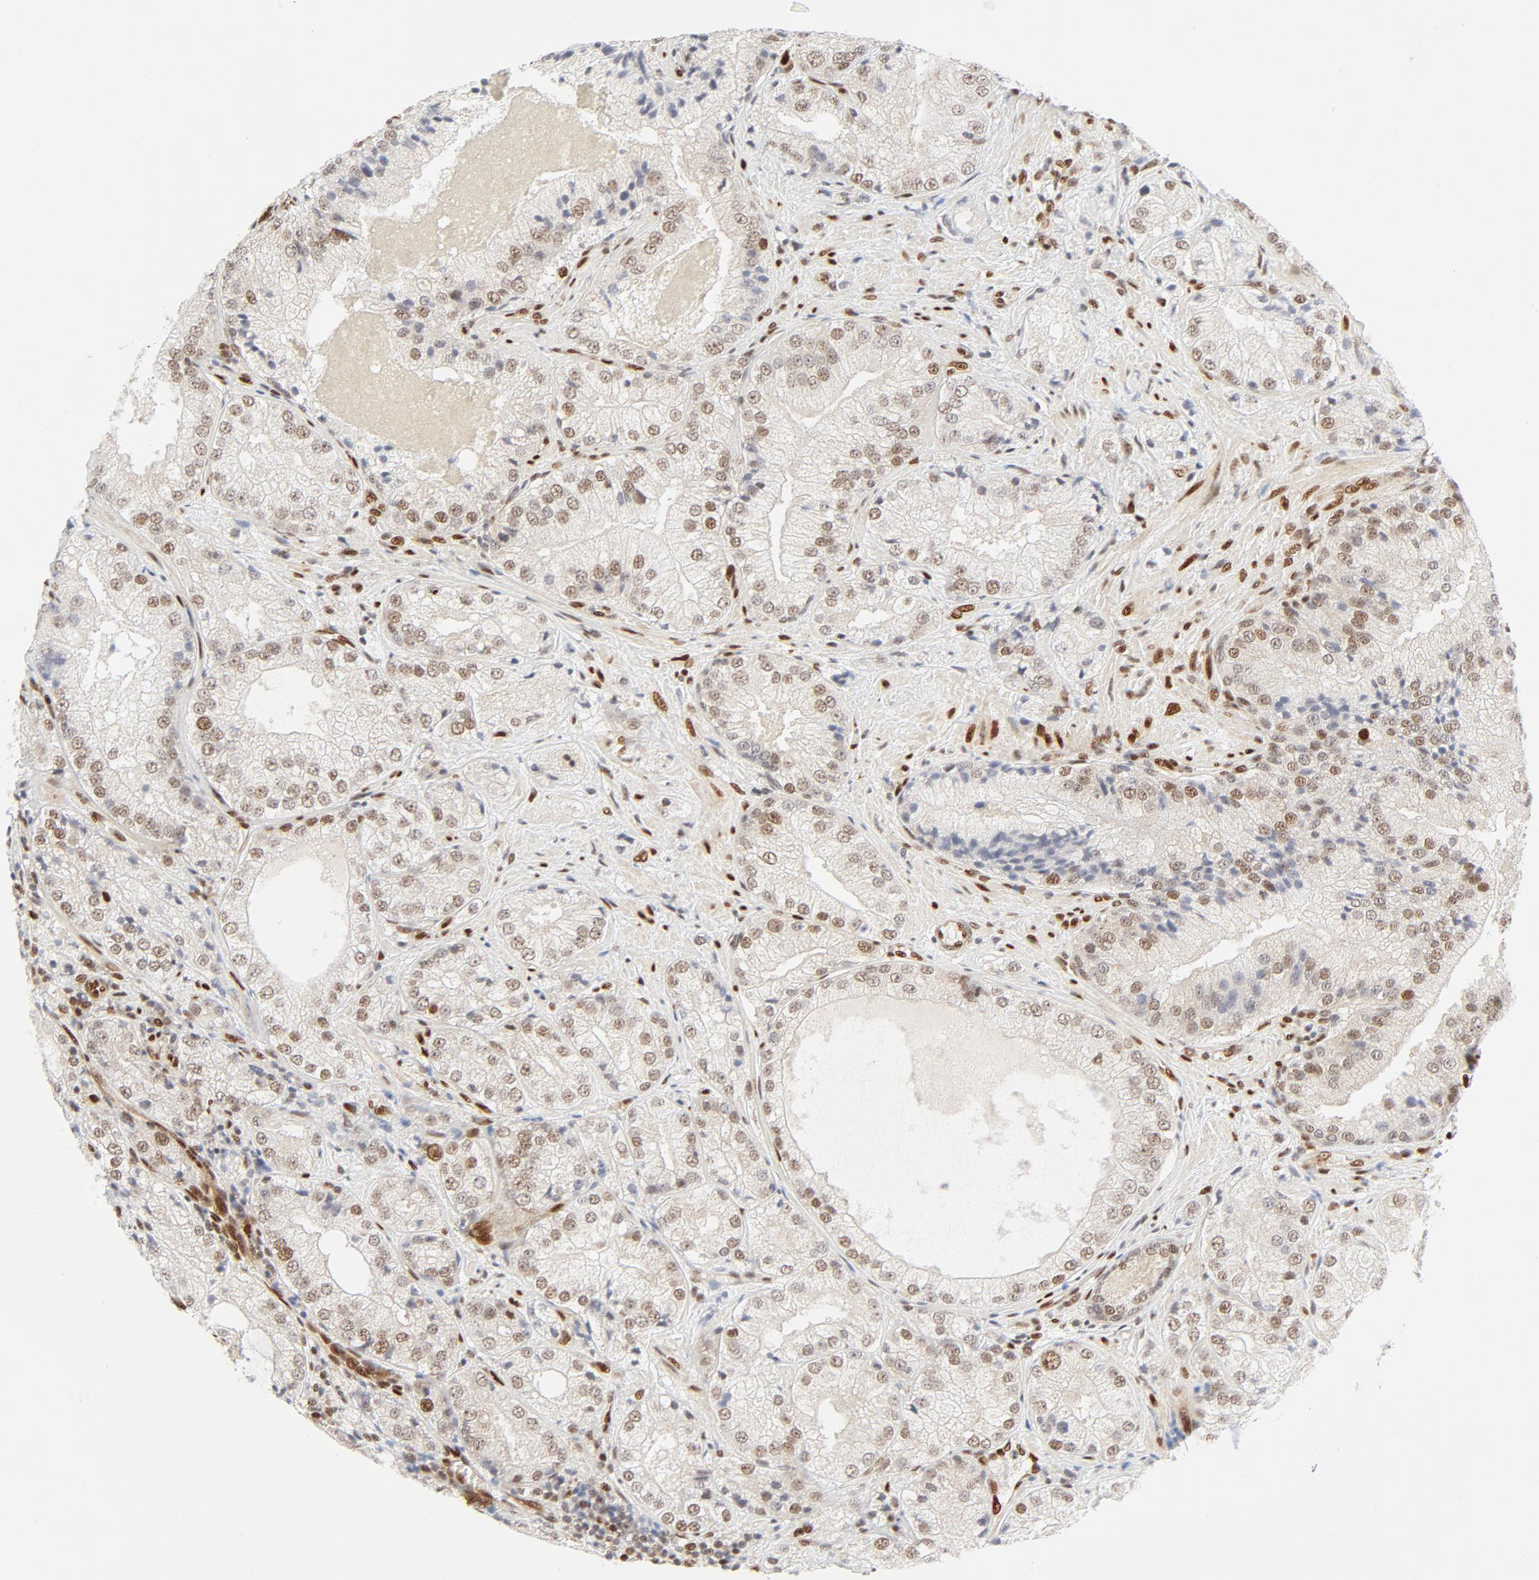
{"staining": {"intensity": "moderate", "quantity": ">75%", "location": "nuclear"}, "tissue": "prostate cancer", "cell_type": "Tumor cells", "image_type": "cancer", "snomed": [{"axis": "morphology", "description": "Adenocarcinoma, Low grade"}, {"axis": "topography", "description": "Prostate"}], "caption": "A micrograph of human prostate cancer stained for a protein demonstrates moderate nuclear brown staining in tumor cells.", "gene": "MEF2A", "patient": {"sex": "male", "age": 60}}